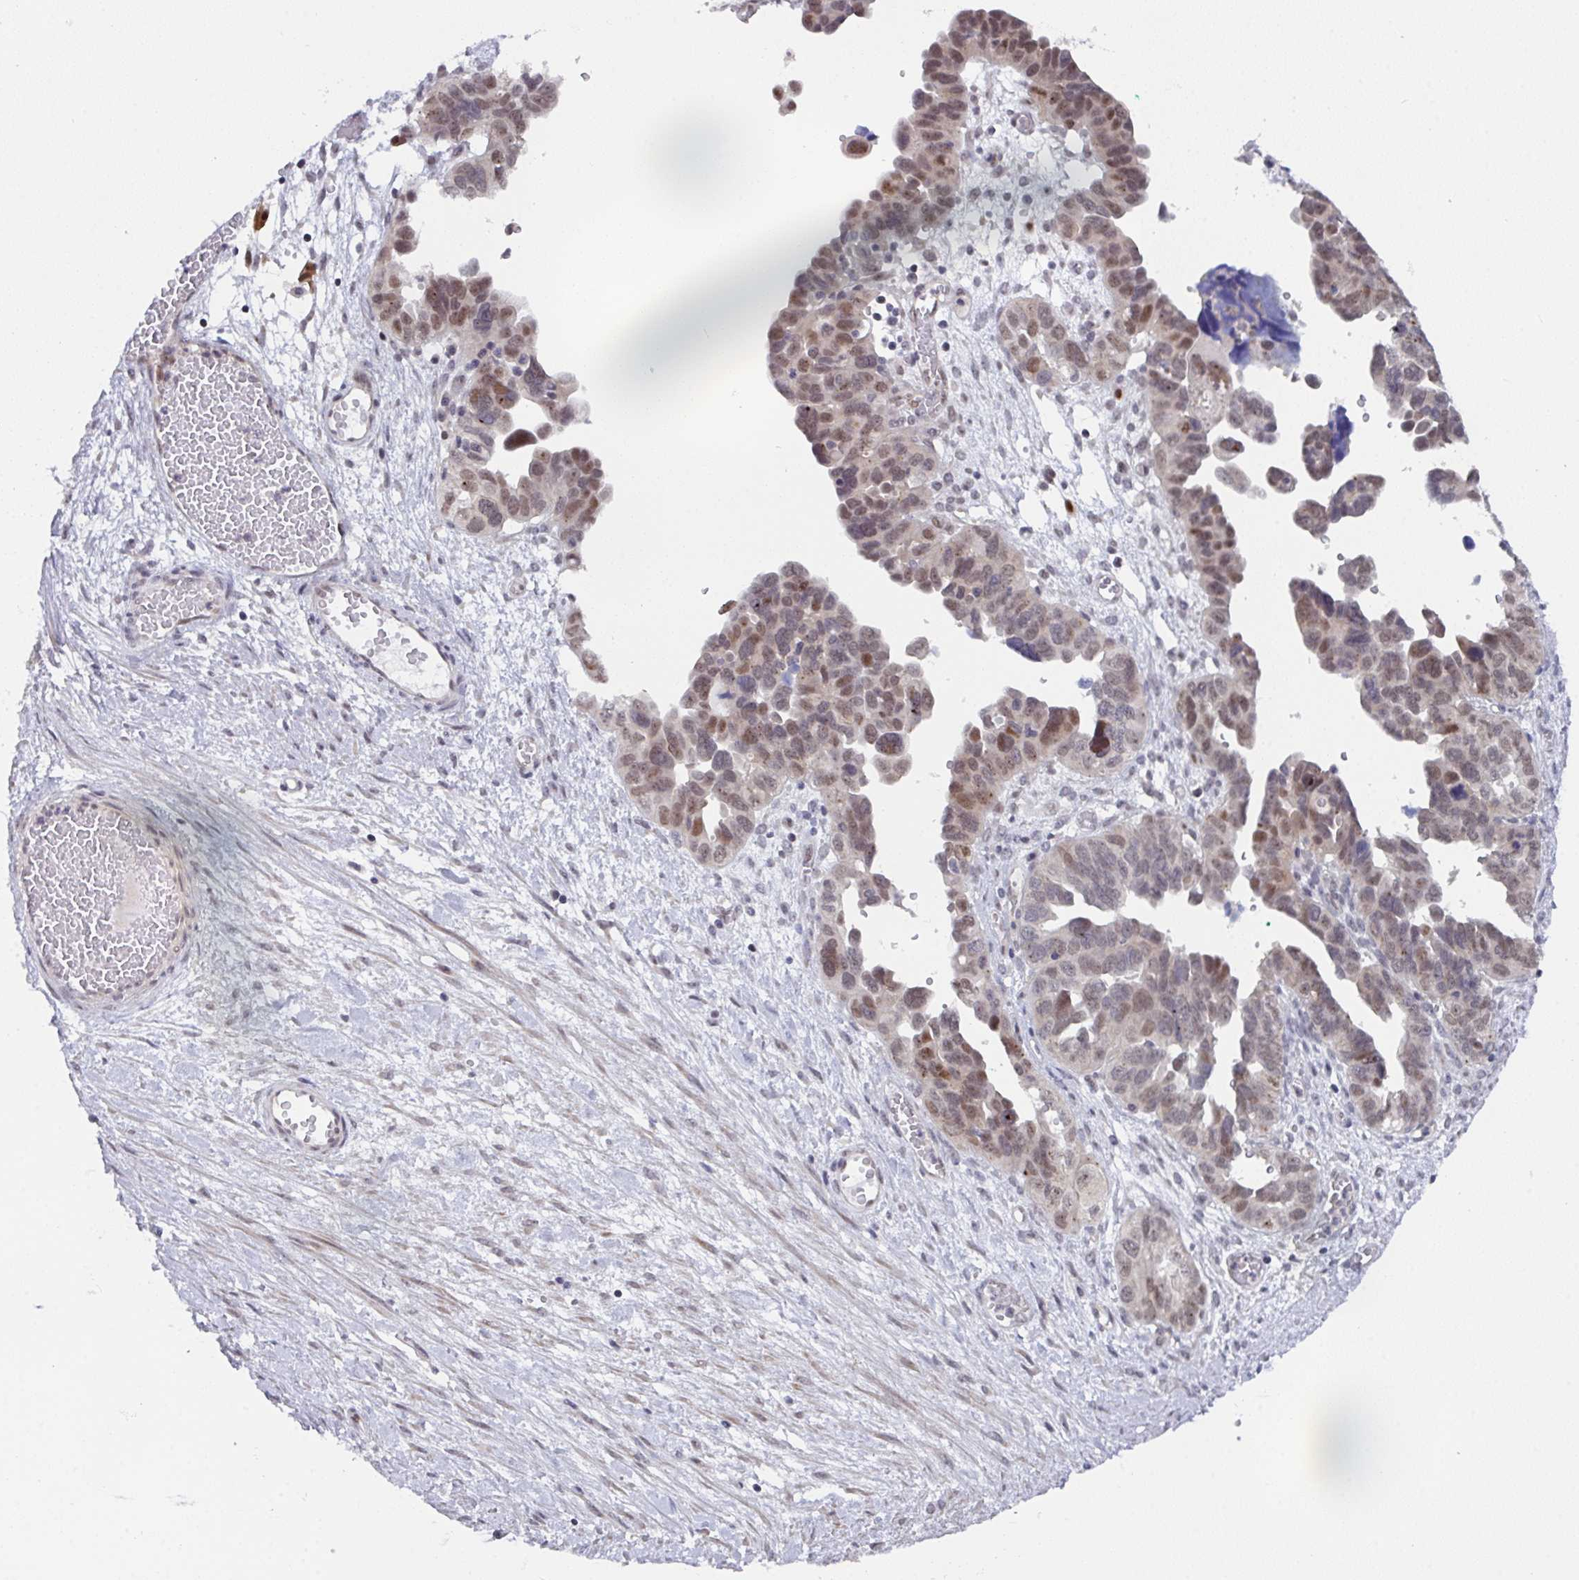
{"staining": {"intensity": "moderate", "quantity": "25%-75%", "location": "nuclear"}, "tissue": "ovarian cancer", "cell_type": "Tumor cells", "image_type": "cancer", "snomed": [{"axis": "morphology", "description": "Cystadenocarcinoma, serous, NOS"}, {"axis": "topography", "description": "Ovary"}], "caption": "Serous cystadenocarcinoma (ovarian) stained for a protein shows moderate nuclear positivity in tumor cells.", "gene": "RBM18", "patient": {"sex": "female", "age": 64}}